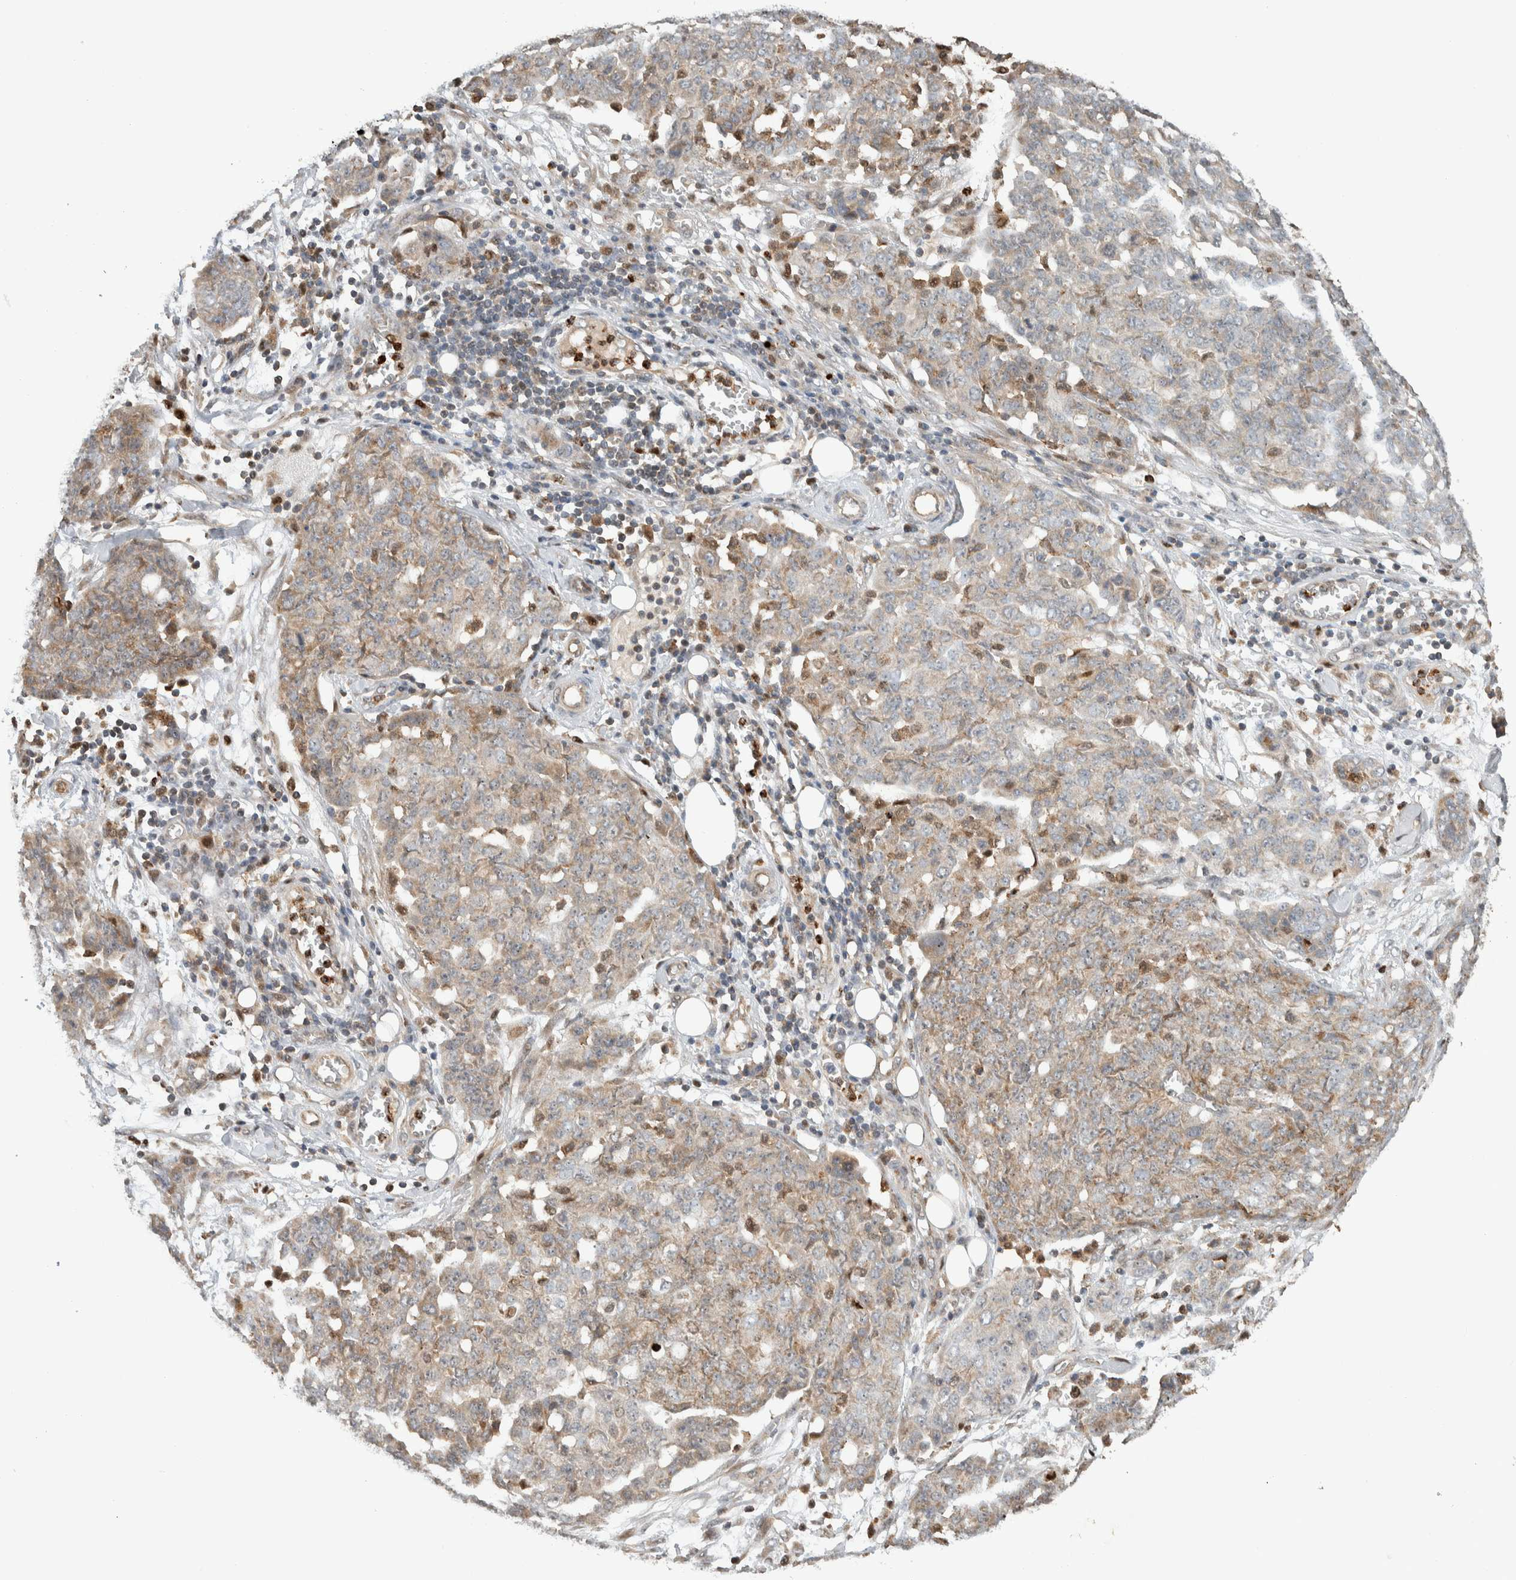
{"staining": {"intensity": "weak", "quantity": ">75%", "location": "cytoplasmic/membranous"}, "tissue": "ovarian cancer", "cell_type": "Tumor cells", "image_type": "cancer", "snomed": [{"axis": "morphology", "description": "Cystadenocarcinoma, serous, NOS"}, {"axis": "topography", "description": "Soft tissue"}, {"axis": "topography", "description": "Ovary"}], "caption": "Ovarian cancer tissue shows weak cytoplasmic/membranous staining in approximately >75% of tumor cells", "gene": "VPS53", "patient": {"sex": "female", "age": 57}}